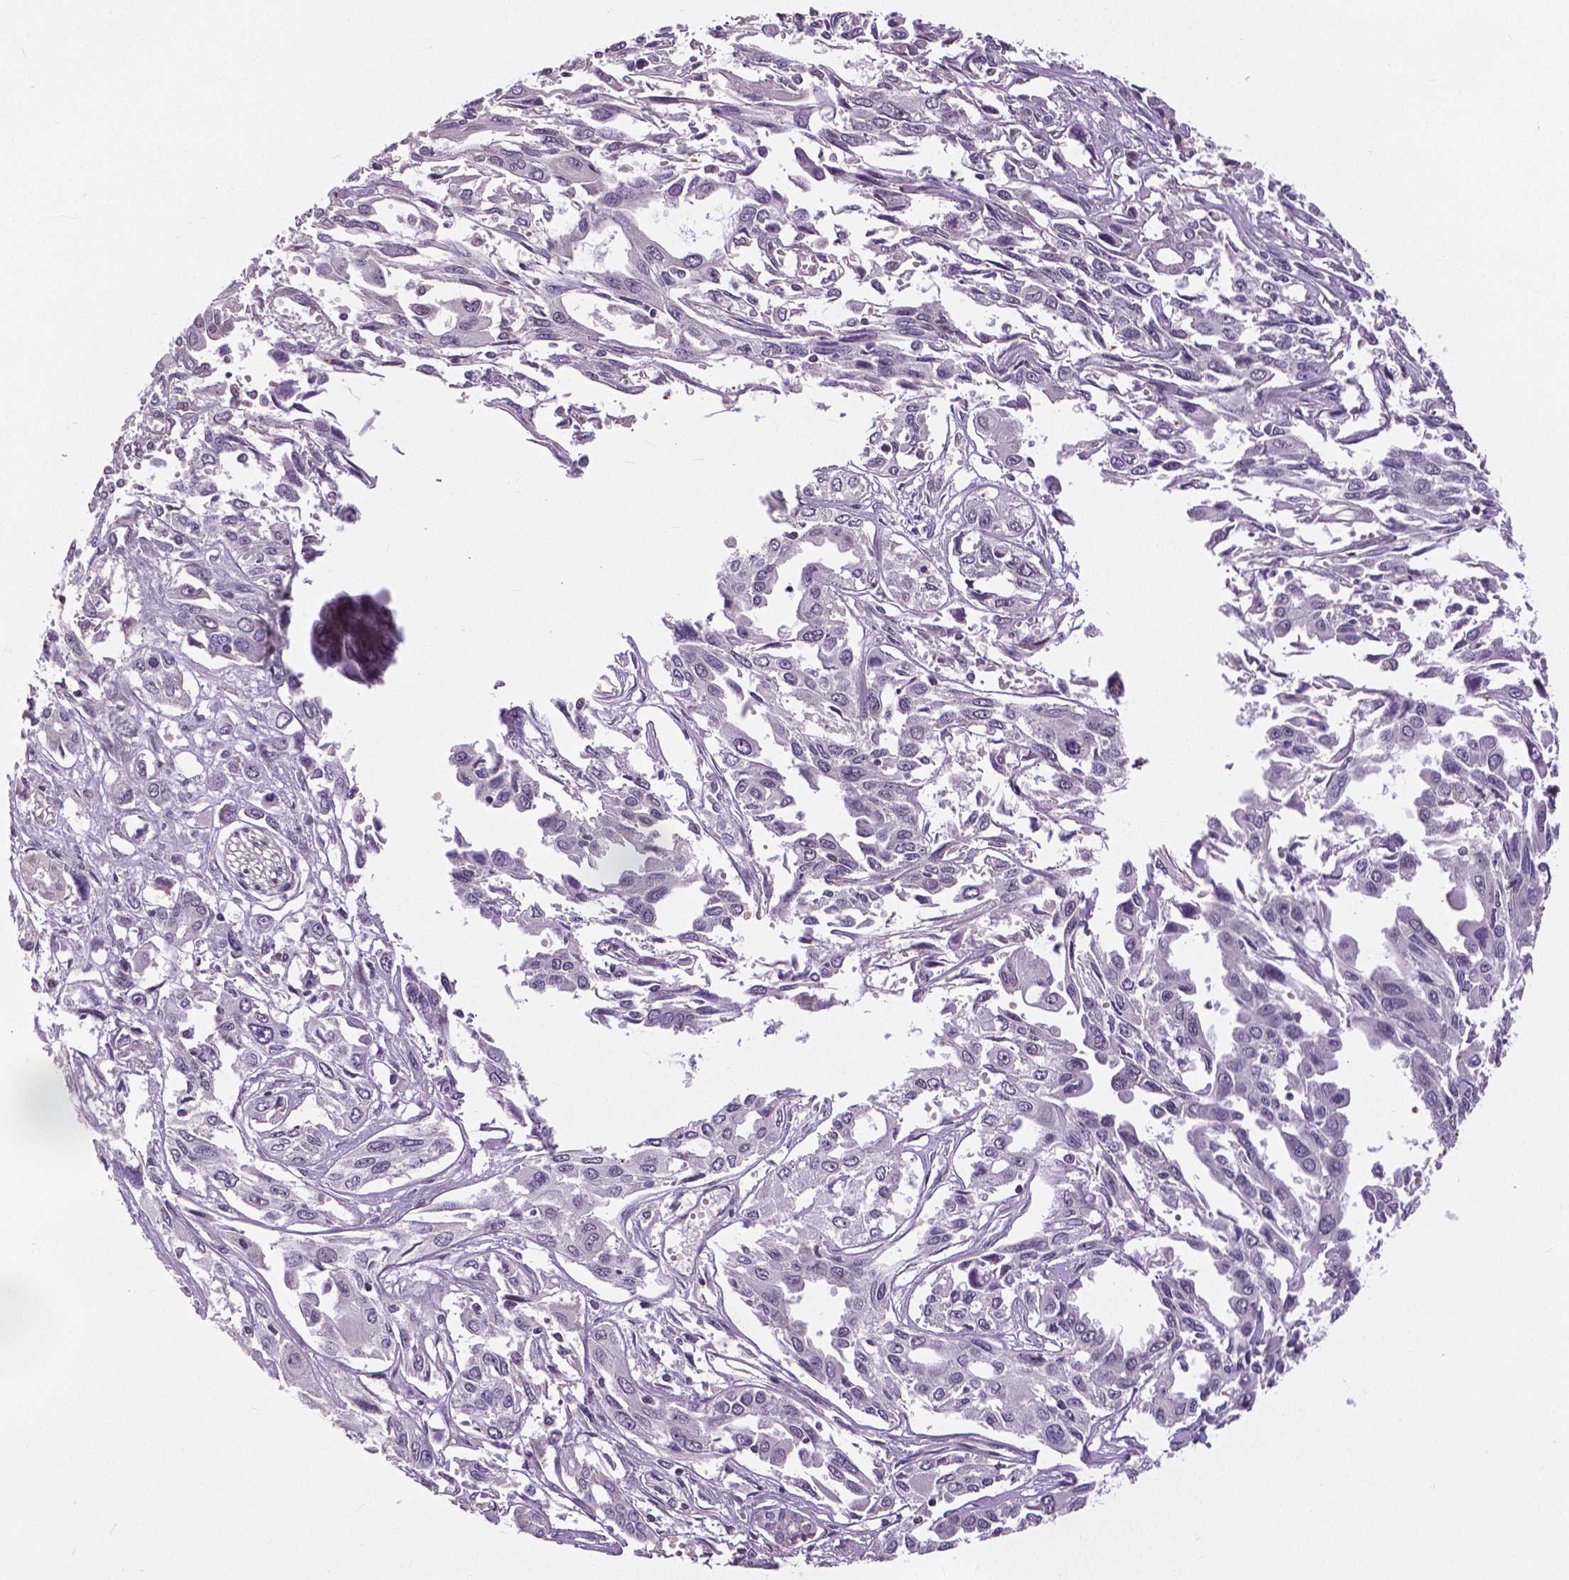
{"staining": {"intensity": "negative", "quantity": "none", "location": "none"}, "tissue": "pancreatic cancer", "cell_type": "Tumor cells", "image_type": "cancer", "snomed": [{"axis": "morphology", "description": "Adenocarcinoma, NOS"}, {"axis": "topography", "description": "Pancreas"}], "caption": "Human adenocarcinoma (pancreatic) stained for a protein using IHC demonstrates no positivity in tumor cells.", "gene": "ANXA13", "patient": {"sex": "female", "age": 55}}